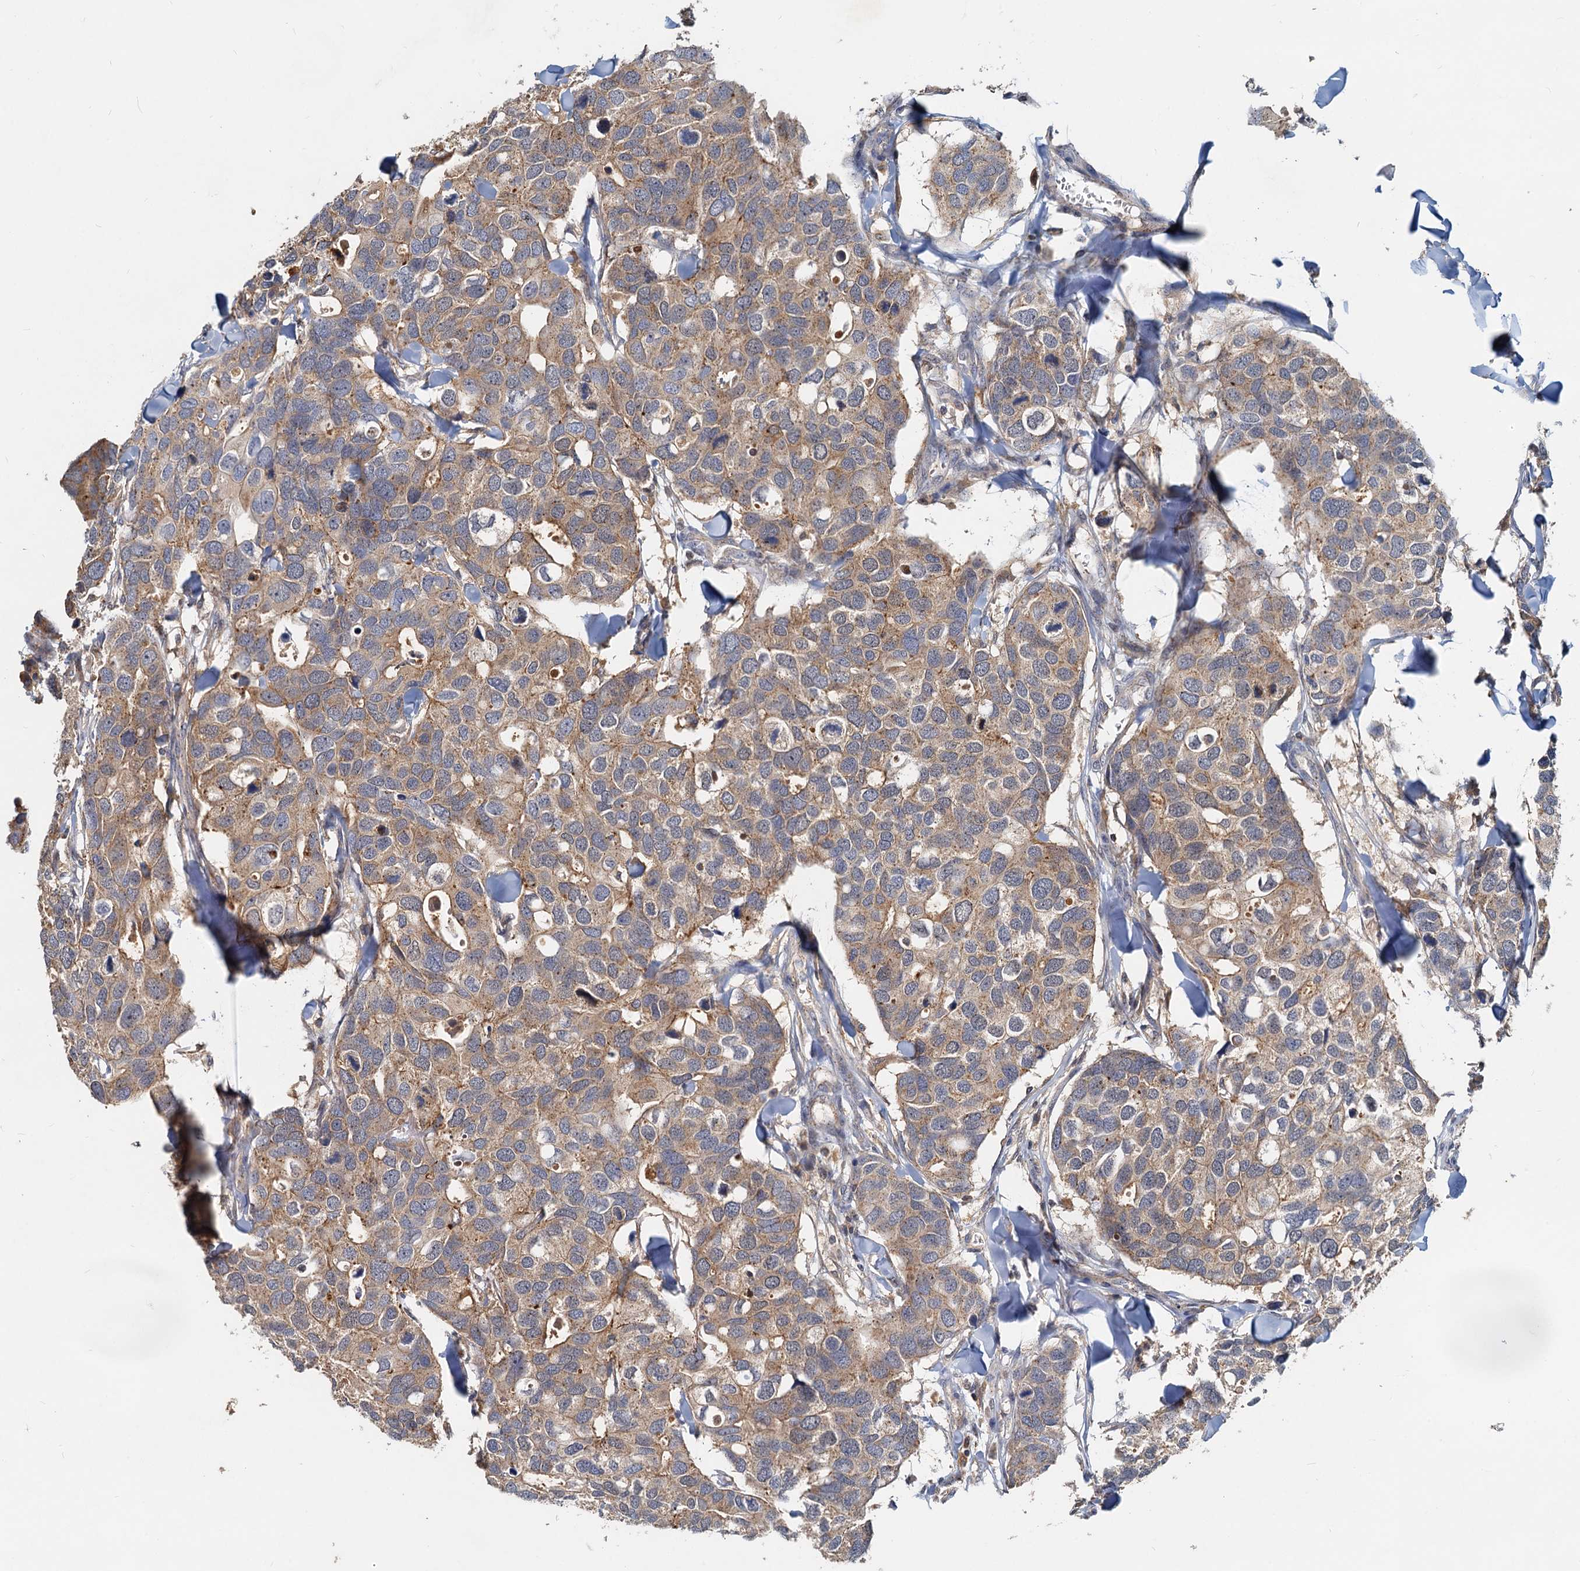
{"staining": {"intensity": "moderate", "quantity": ">75%", "location": "cytoplasmic/membranous"}, "tissue": "breast cancer", "cell_type": "Tumor cells", "image_type": "cancer", "snomed": [{"axis": "morphology", "description": "Duct carcinoma"}, {"axis": "topography", "description": "Breast"}], "caption": "The immunohistochemical stain highlights moderate cytoplasmic/membranous positivity in tumor cells of breast cancer (infiltrating ductal carcinoma) tissue.", "gene": "TOLLIP", "patient": {"sex": "female", "age": 83}}